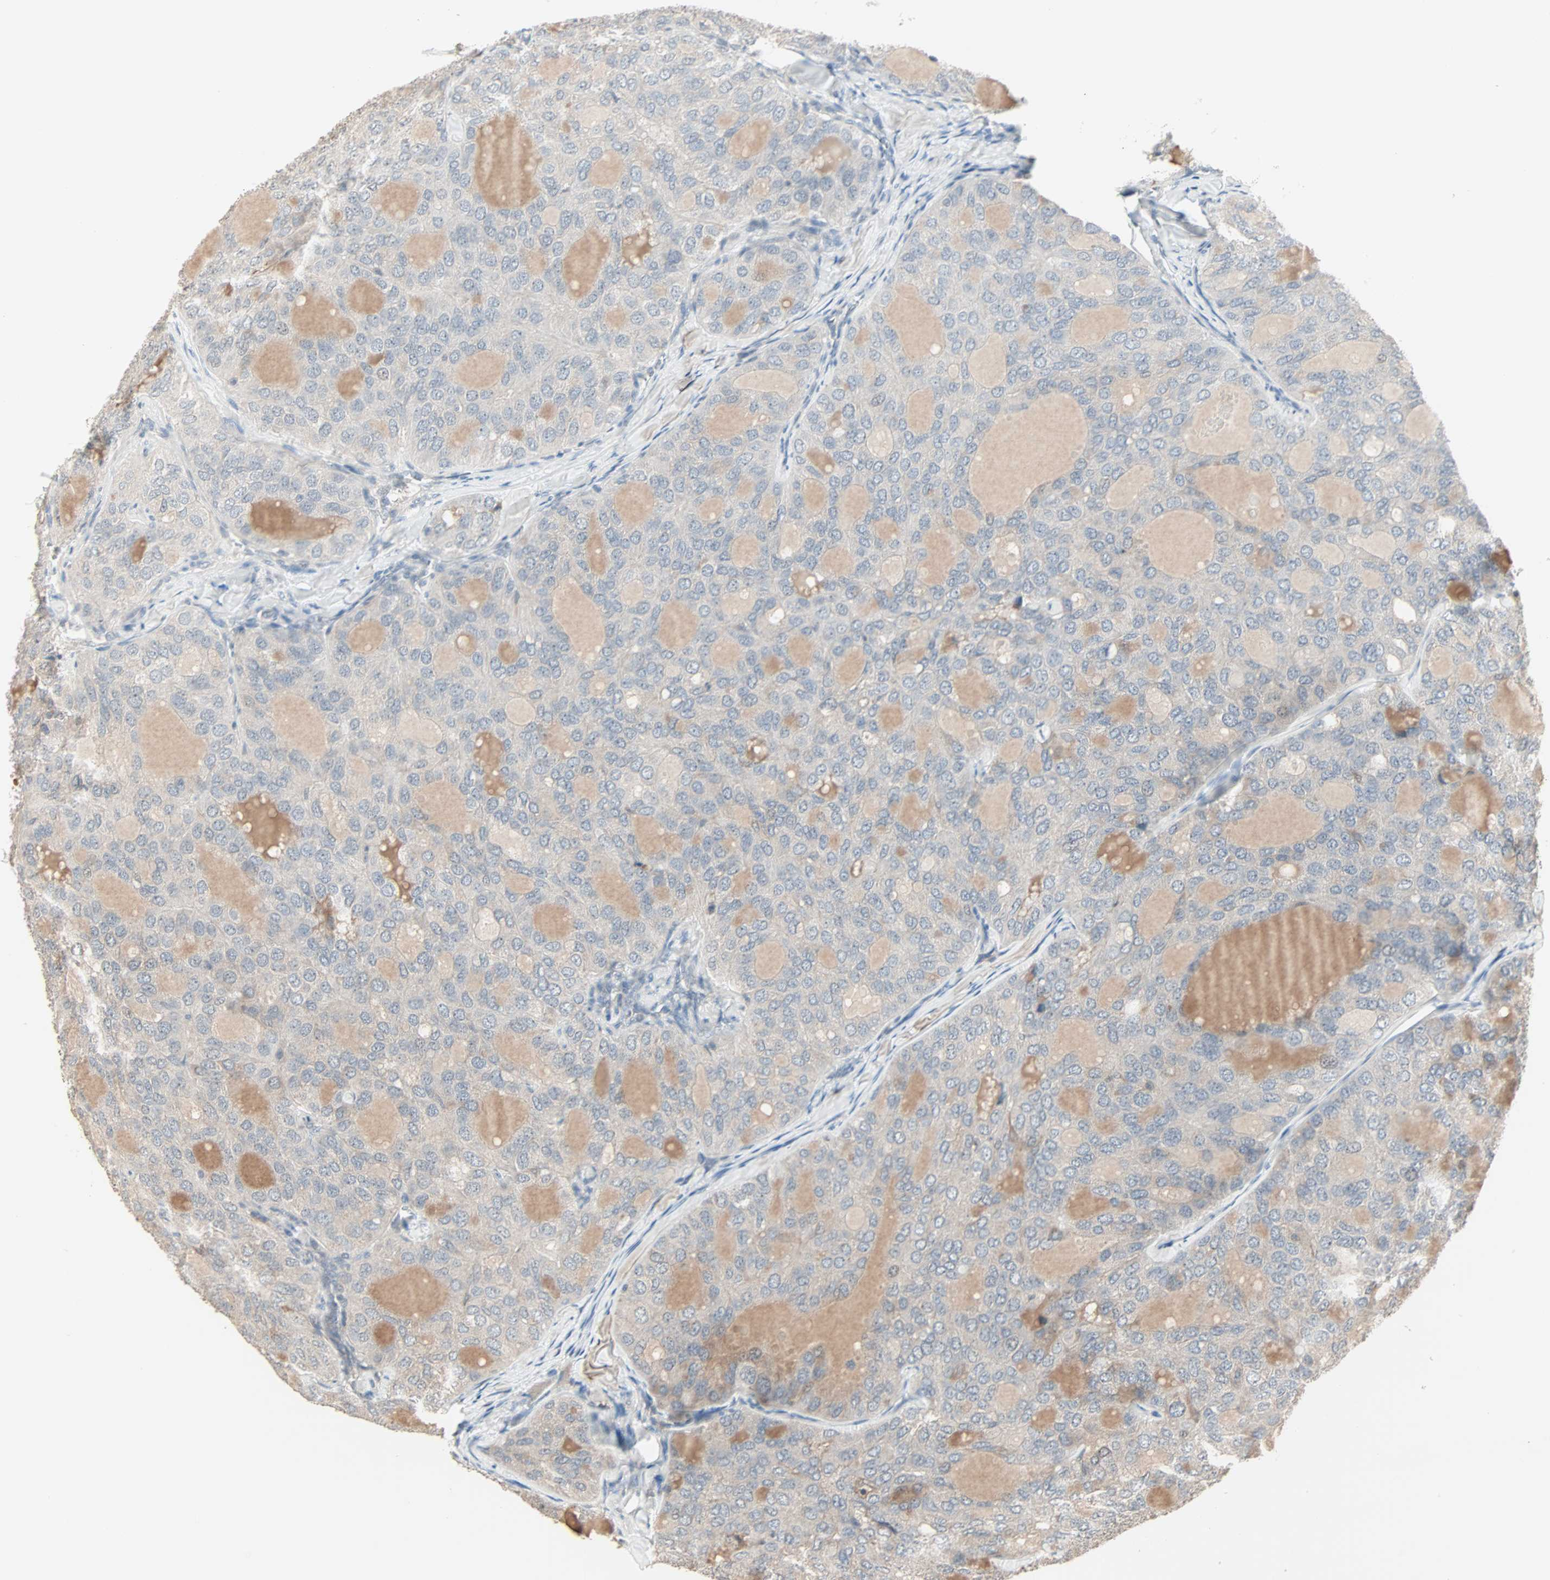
{"staining": {"intensity": "weak", "quantity": "25%-75%", "location": "cytoplasmic/membranous"}, "tissue": "thyroid cancer", "cell_type": "Tumor cells", "image_type": "cancer", "snomed": [{"axis": "morphology", "description": "Follicular adenoma carcinoma, NOS"}, {"axis": "topography", "description": "Thyroid gland"}], "caption": "Protein staining of thyroid follicular adenoma carcinoma tissue demonstrates weak cytoplasmic/membranous positivity in approximately 25%-75% of tumor cells. (Brightfield microscopy of DAB IHC at high magnification).", "gene": "KDM4A", "patient": {"sex": "male", "age": 75}}